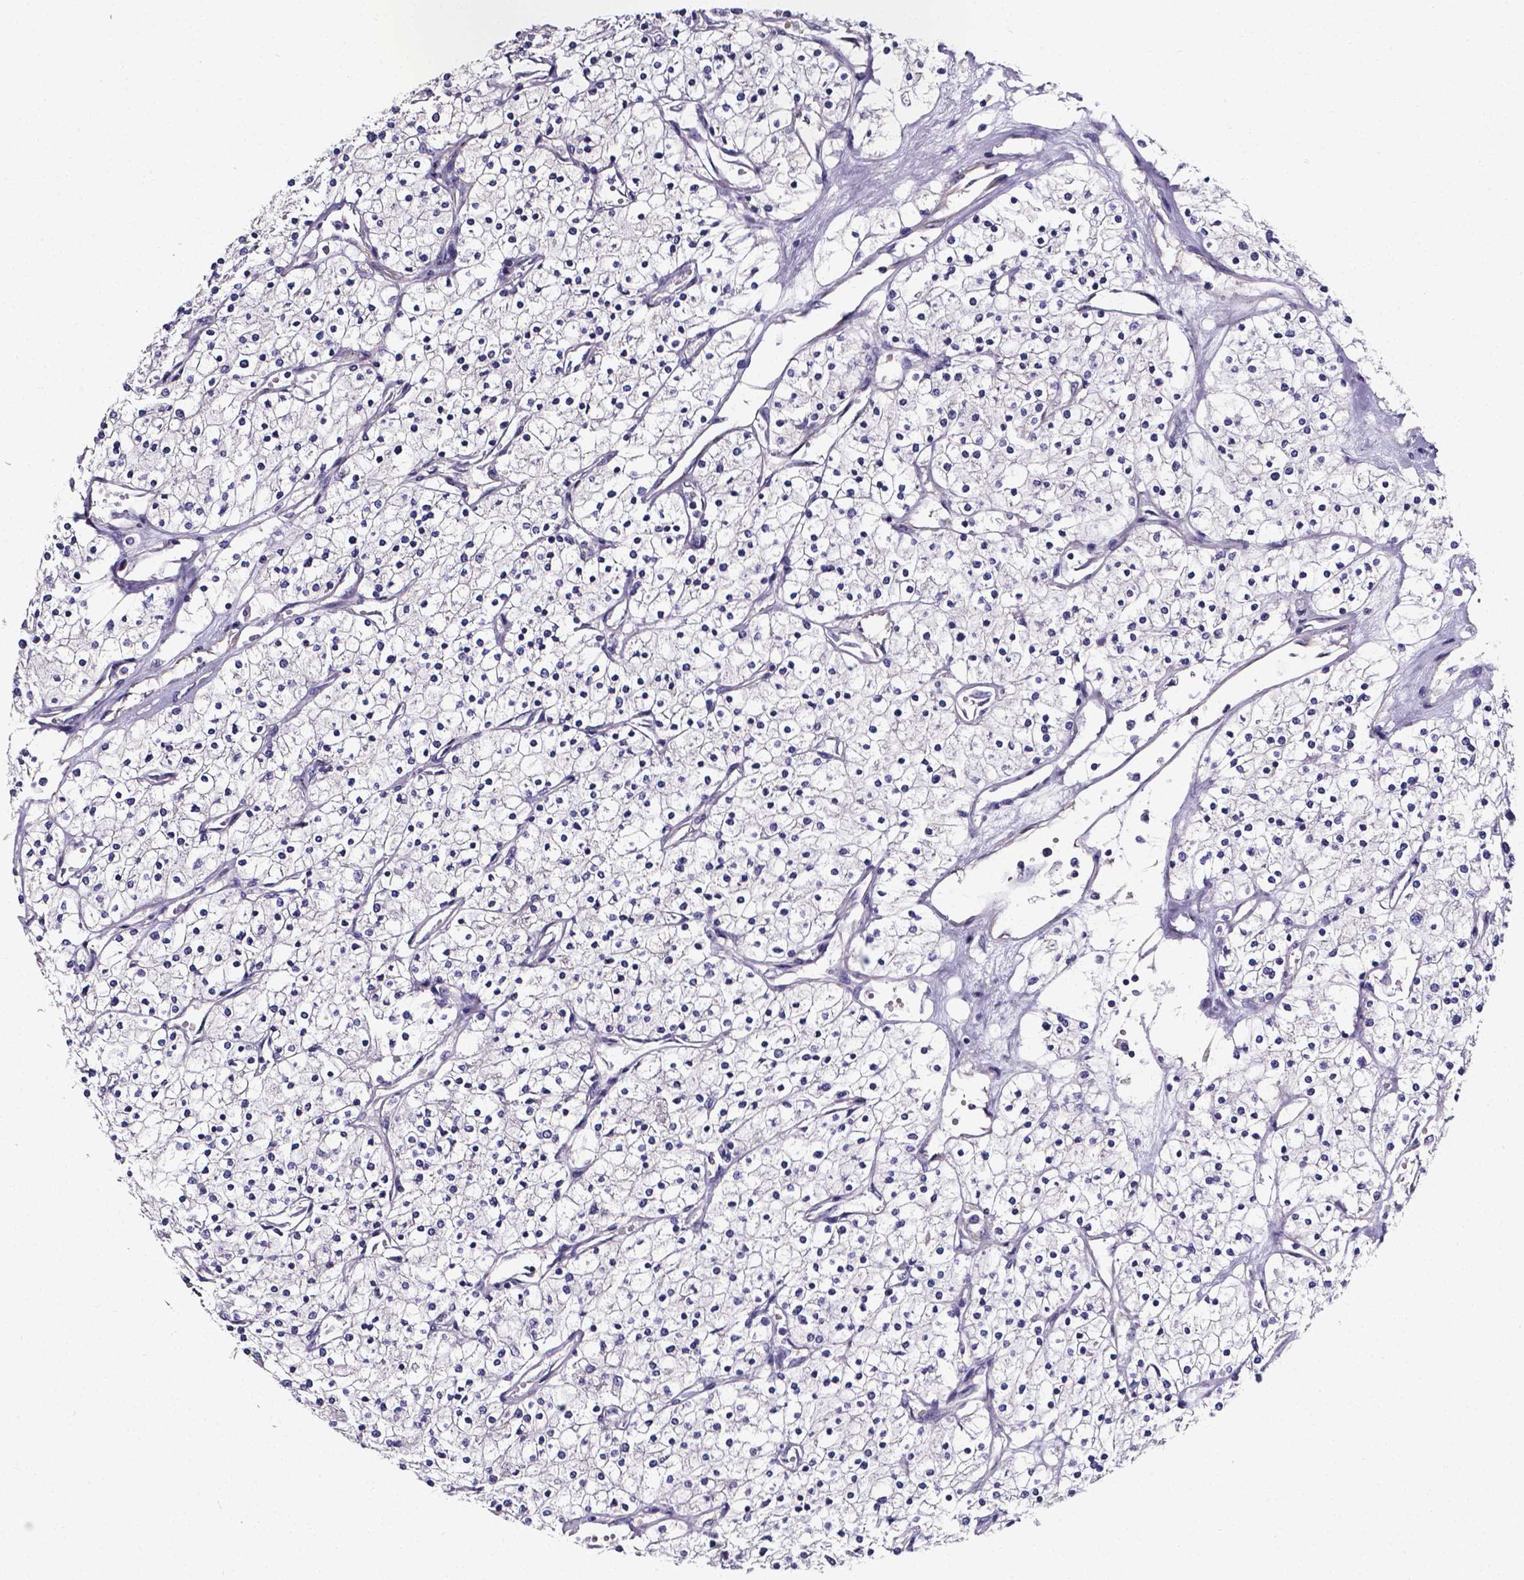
{"staining": {"intensity": "negative", "quantity": "none", "location": "none"}, "tissue": "renal cancer", "cell_type": "Tumor cells", "image_type": "cancer", "snomed": [{"axis": "morphology", "description": "Adenocarcinoma, NOS"}, {"axis": "topography", "description": "Kidney"}], "caption": "Renal adenocarcinoma was stained to show a protein in brown. There is no significant expression in tumor cells.", "gene": "CACNG8", "patient": {"sex": "male", "age": 80}}